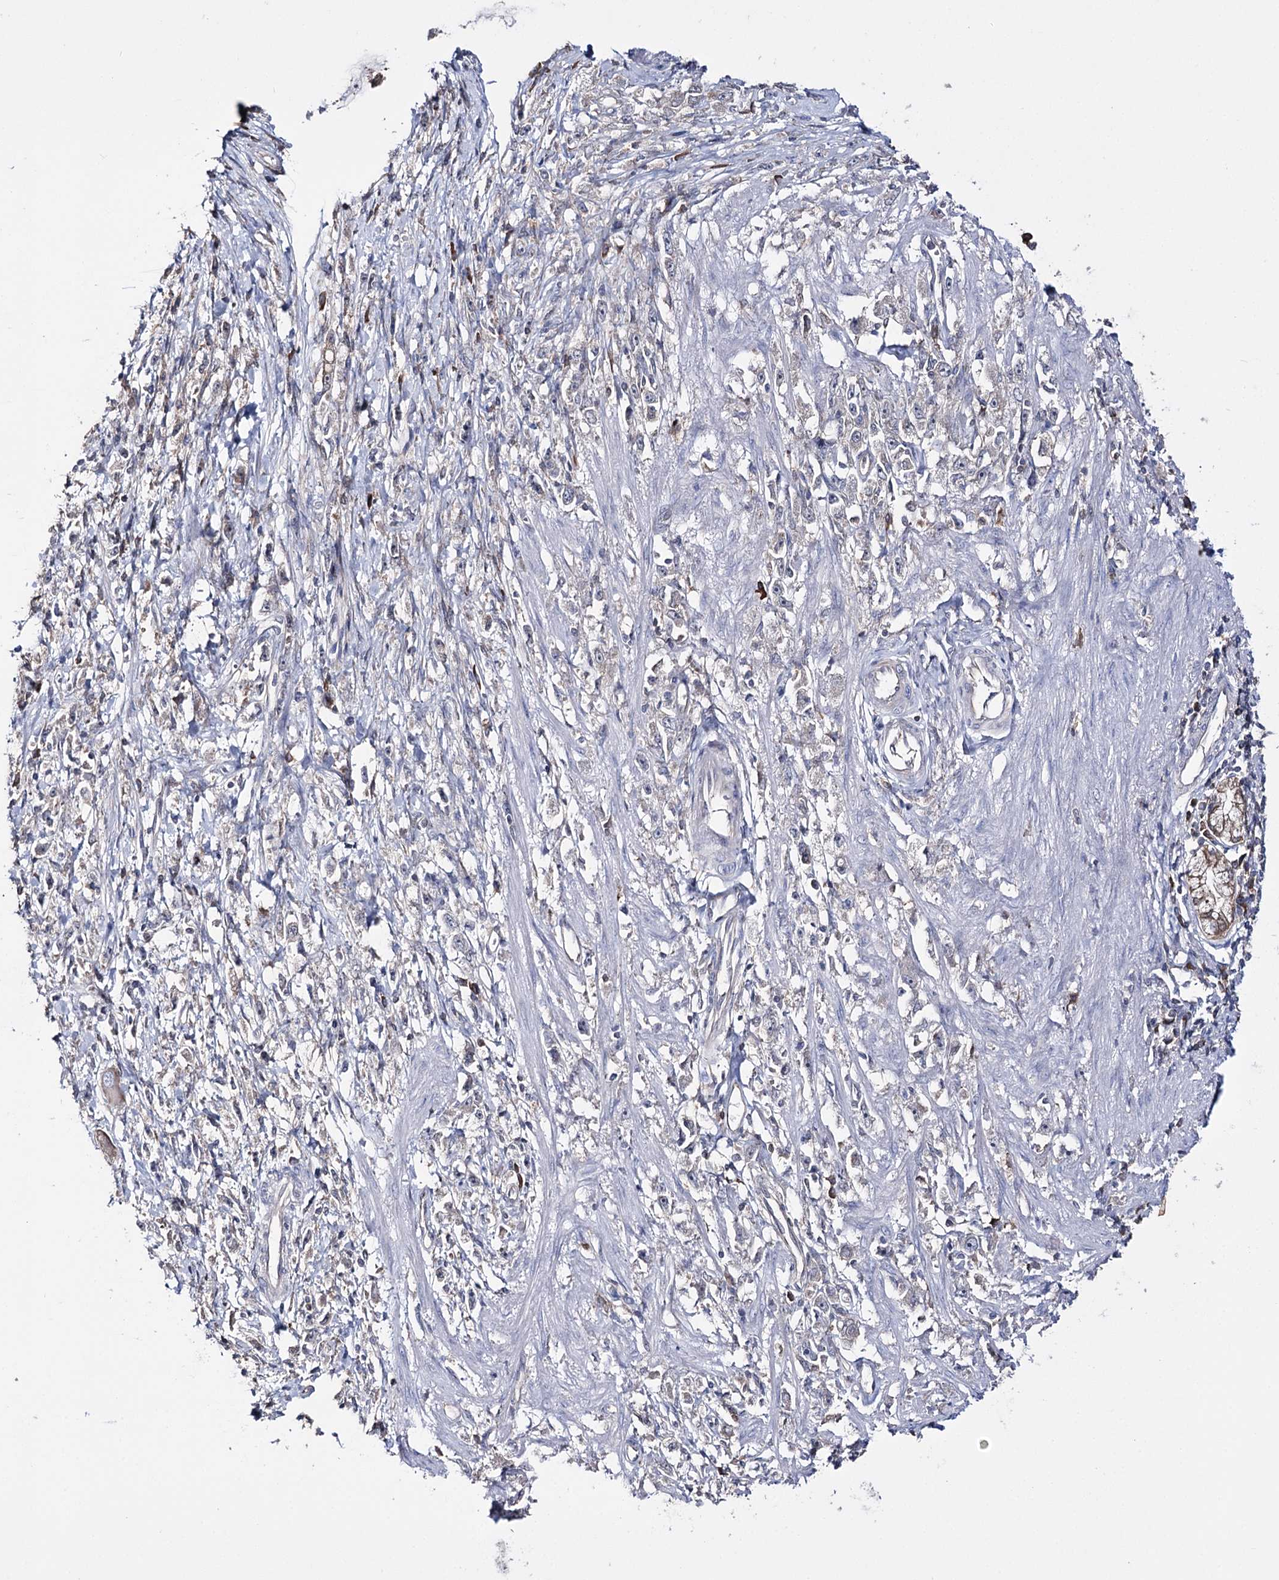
{"staining": {"intensity": "negative", "quantity": "none", "location": "none"}, "tissue": "stomach cancer", "cell_type": "Tumor cells", "image_type": "cancer", "snomed": [{"axis": "morphology", "description": "Adenocarcinoma, NOS"}, {"axis": "topography", "description": "Stomach"}], "caption": "IHC of human stomach cancer (adenocarcinoma) reveals no staining in tumor cells. (Stains: DAB (3,3'-diaminobenzidine) immunohistochemistry (IHC) with hematoxylin counter stain, Microscopy: brightfield microscopy at high magnification).", "gene": "PTER", "patient": {"sex": "female", "age": 59}}